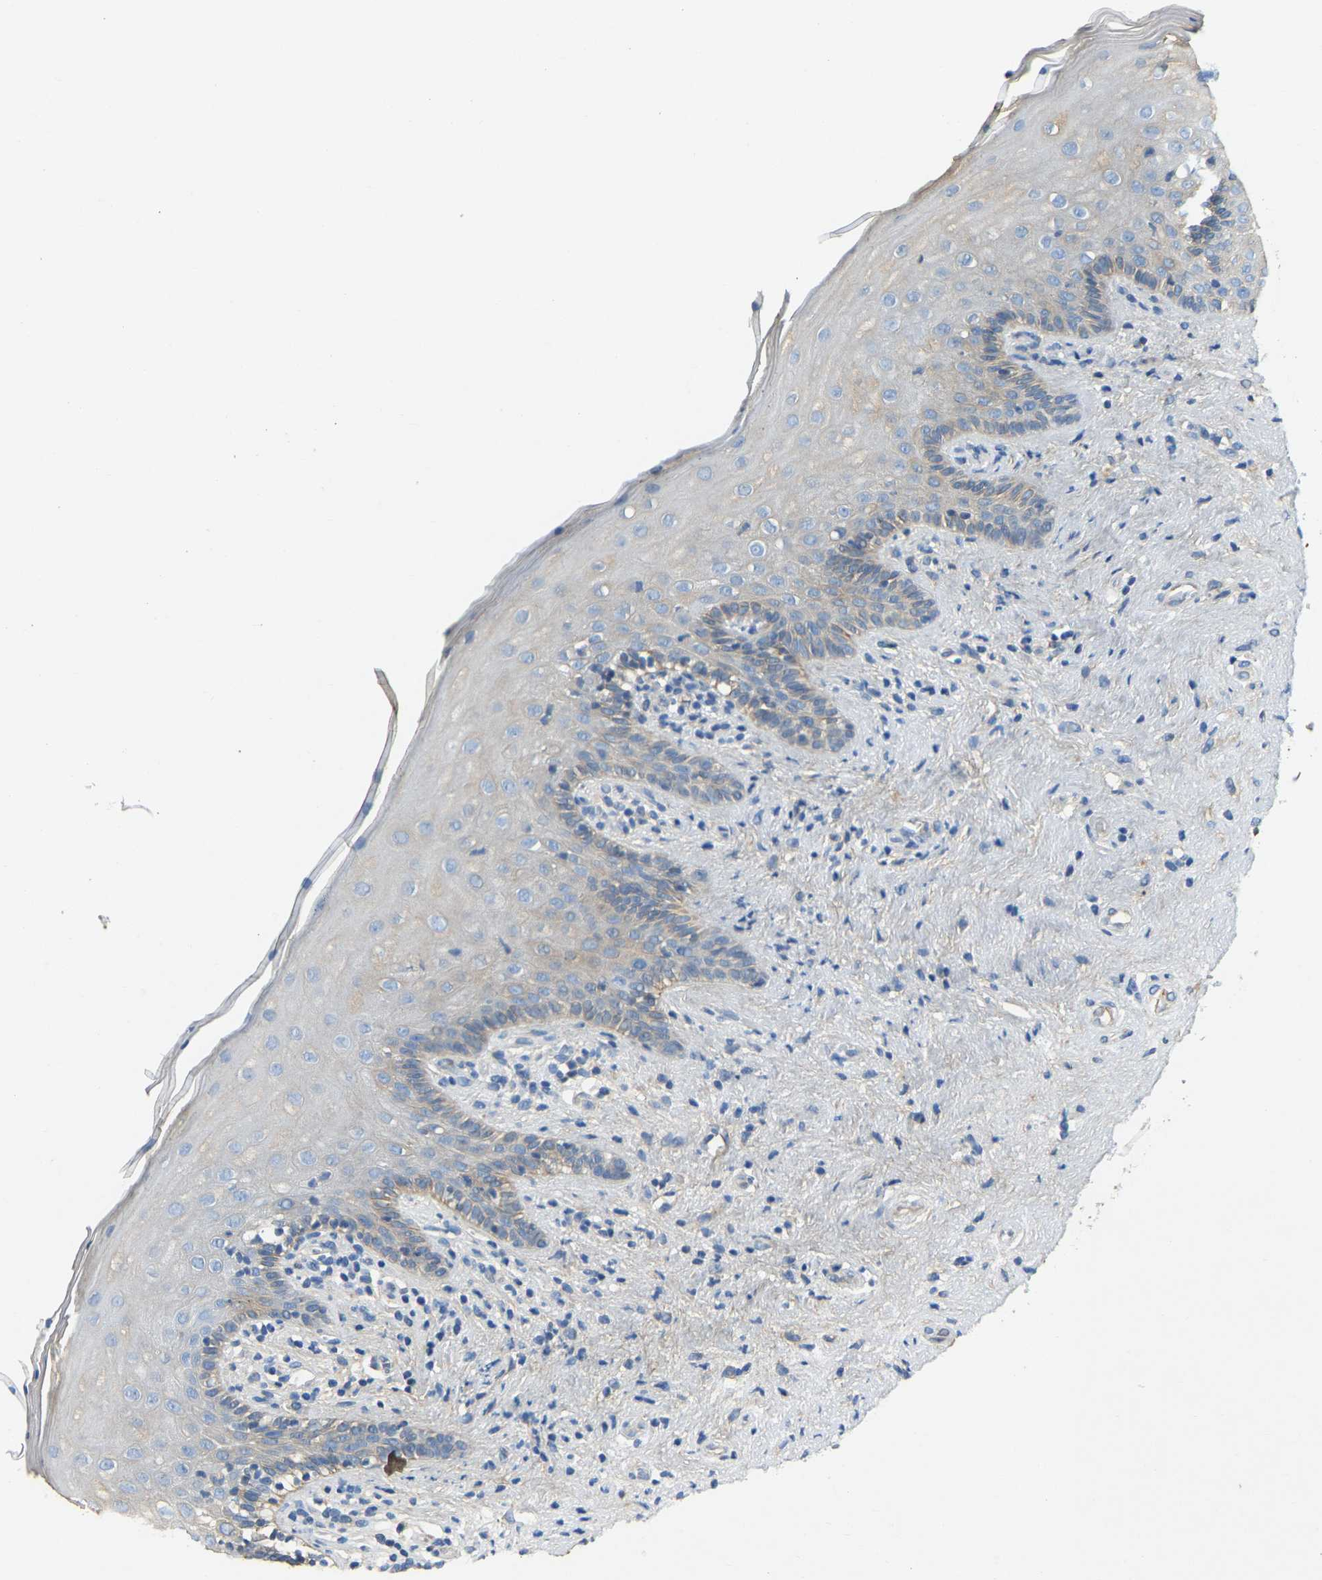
{"staining": {"intensity": "weak", "quantity": "<25%", "location": "cytoplasmic/membranous"}, "tissue": "vagina", "cell_type": "Squamous epithelial cells", "image_type": "normal", "snomed": [{"axis": "morphology", "description": "Normal tissue, NOS"}, {"axis": "topography", "description": "Vagina"}], "caption": "Squamous epithelial cells show no significant positivity in normal vagina. Nuclei are stained in blue.", "gene": "TECTA", "patient": {"sex": "female", "age": 44}}